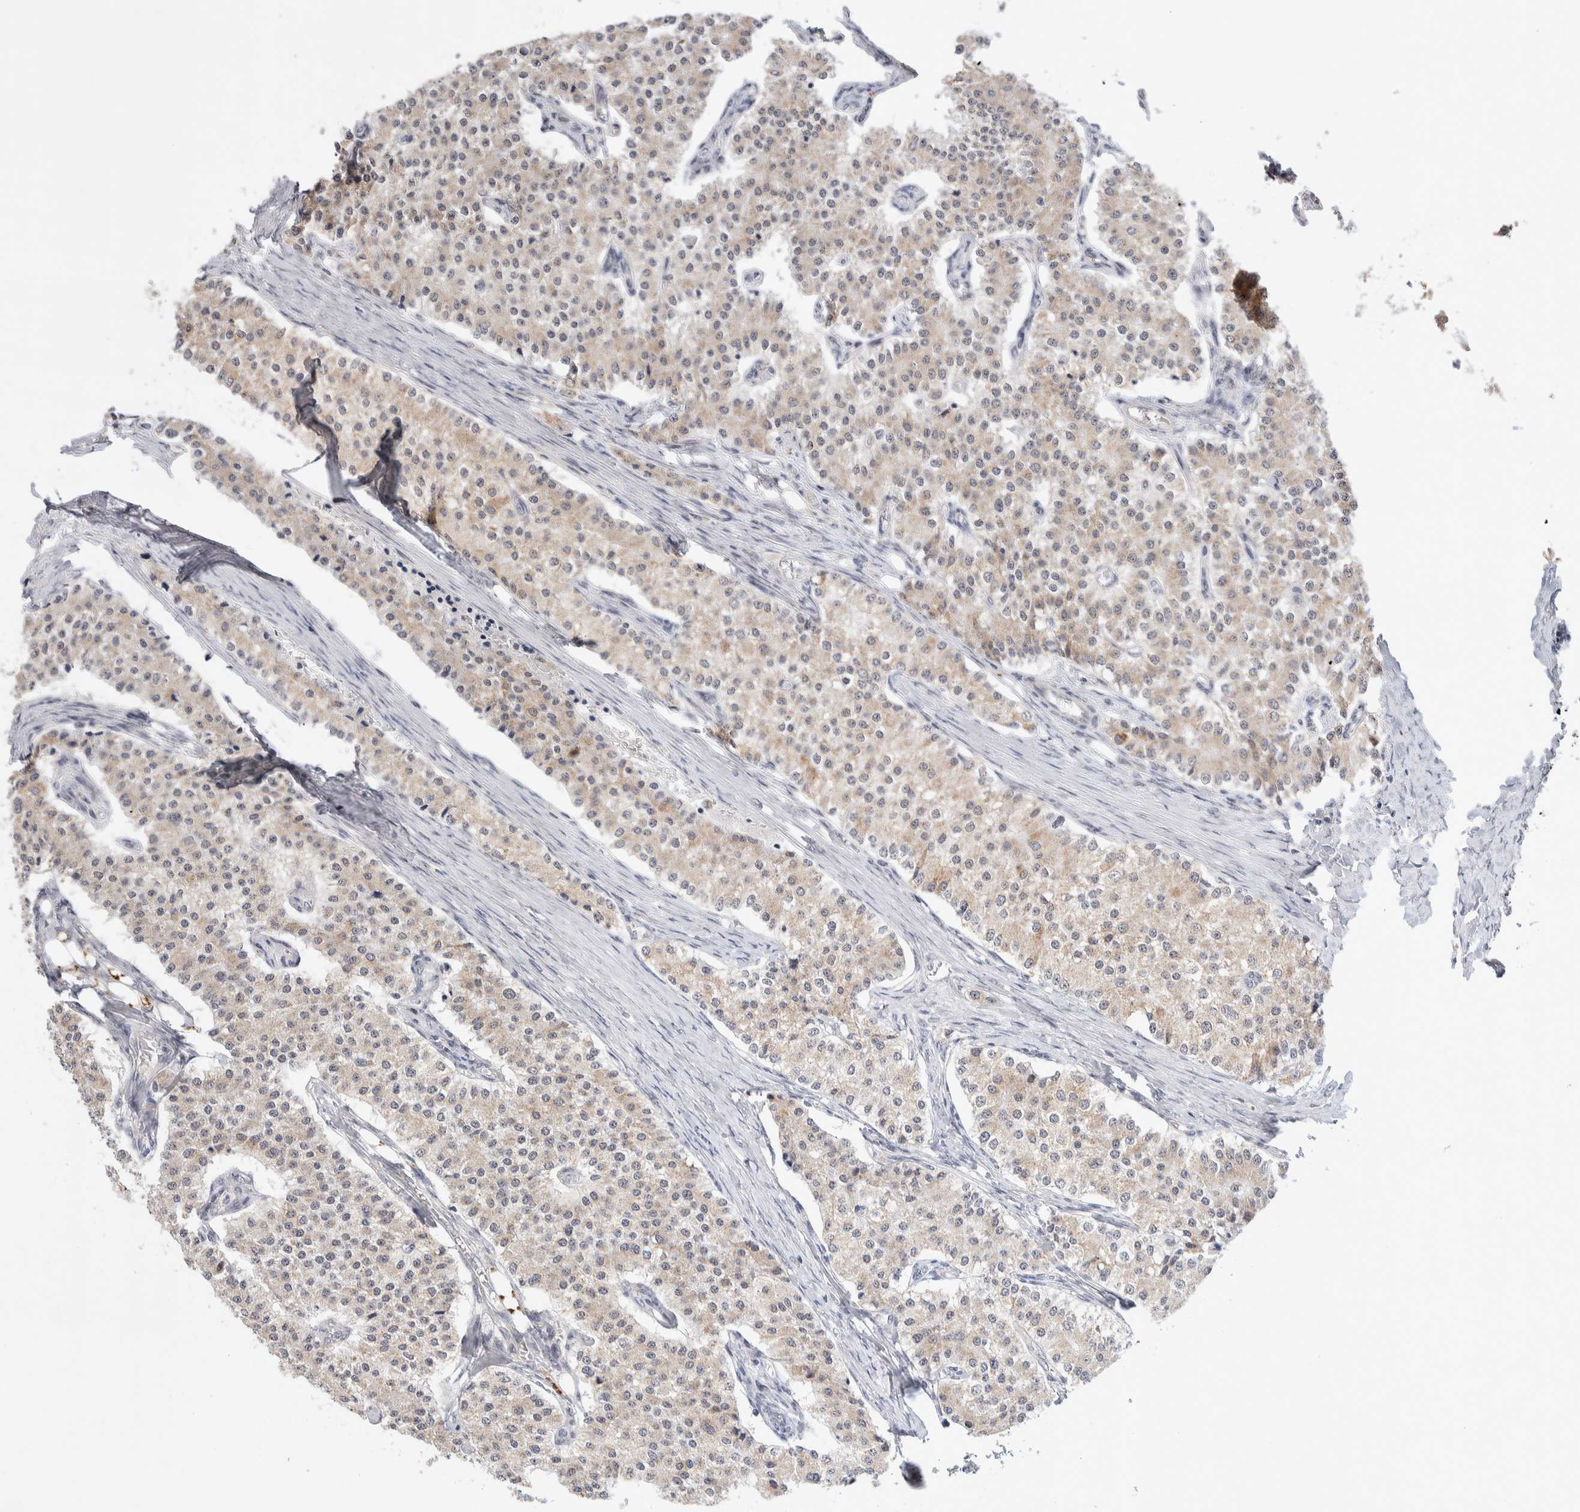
{"staining": {"intensity": "weak", "quantity": ">75%", "location": "cytoplasmic/membranous"}, "tissue": "carcinoid", "cell_type": "Tumor cells", "image_type": "cancer", "snomed": [{"axis": "morphology", "description": "Carcinoid, malignant, NOS"}, {"axis": "topography", "description": "Colon"}], "caption": "Human carcinoid stained for a protein (brown) reveals weak cytoplasmic/membranous positive staining in about >75% of tumor cells.", "gene": "CRAT", "patient": {"sex": "female", "age": 52}}